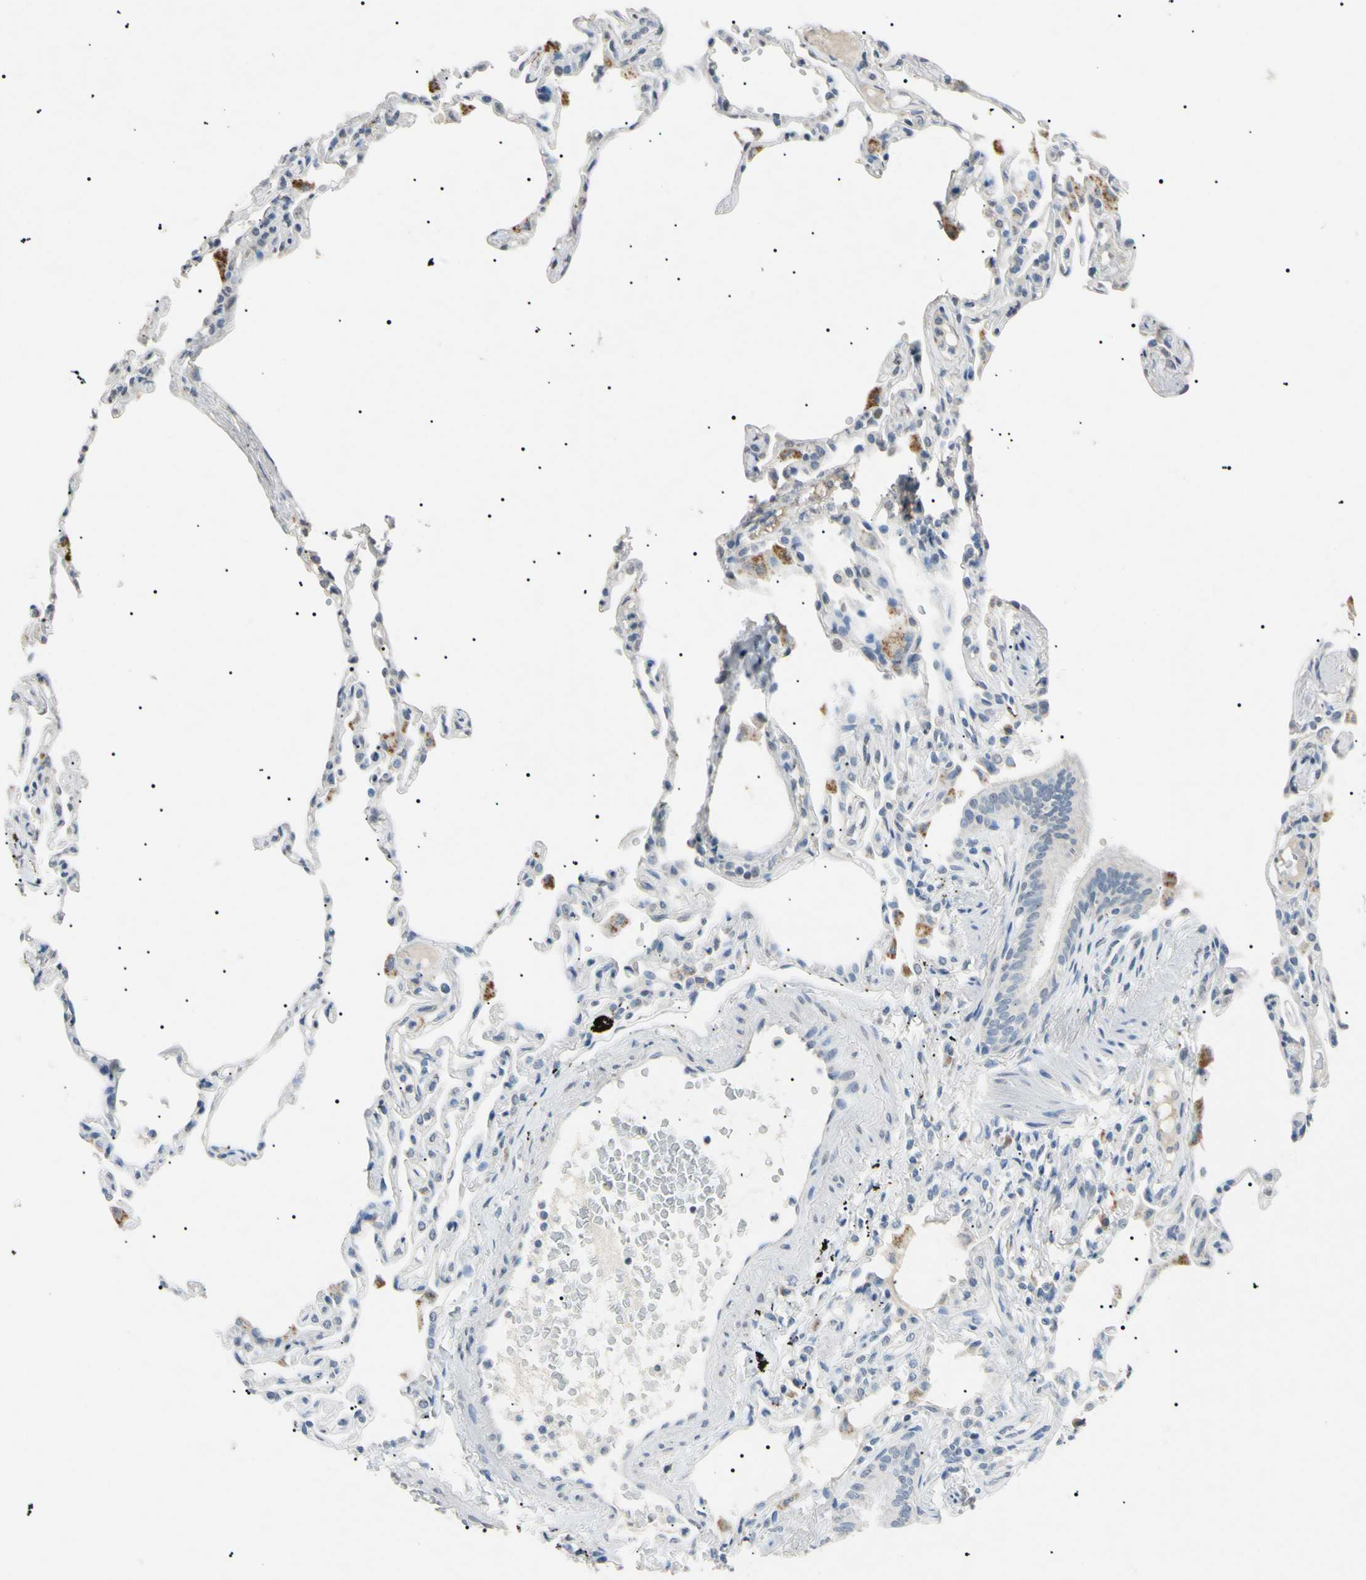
{"staining": {"intensity": "negative", "quantity": "none", "location": "none"}, "tissue": "lung", "cell_type": "Alveolar cells", "image_type": "normal", "snomed": [{"axis": "morphology", "description": "Normal tissue, NOS"}, {"axis": "topography", "description": "Lung"}], "caption": "Immunohistochemistry (IHC) of normal lung shows no positivity in alveolar cells. The staining is performed using DAB (3,3'-diaminobenzidine) brown chromogen with nuclei counter-stained in using hematoxylin.", "gene": "CGB3", "patient": {"sex": "female", "age": 49}}